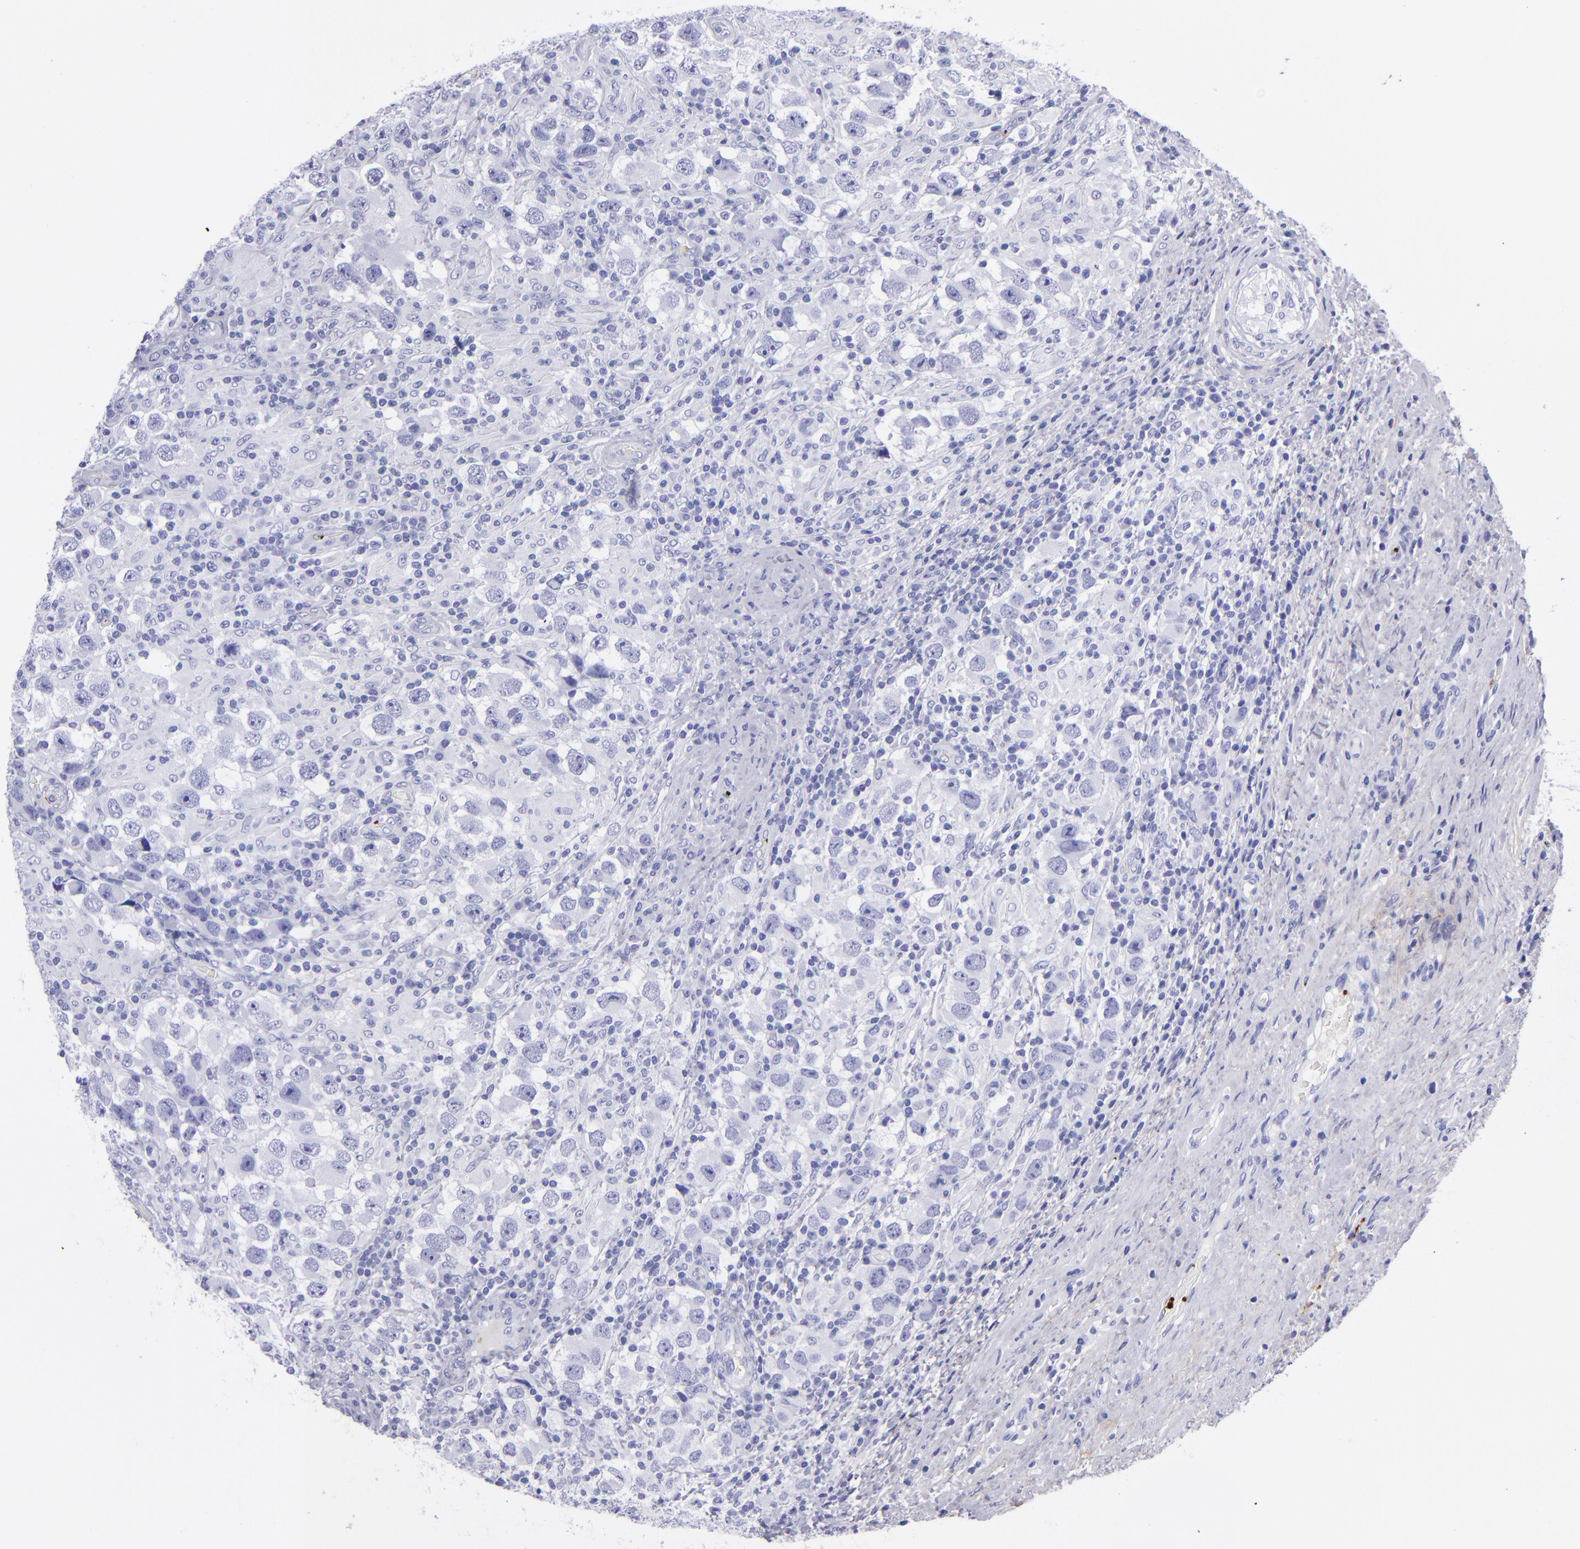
{"staining": {"intensity": "negative", "quantity": "none", "location": "none"}, "tissue": "testis cancer", "cell_type": "Tumor cells", "image_type": "cancer", "snomed": [{"axis": "morphology", "description": "Carcinoma, Embryonal, NOS"}, {"axis": "topography", "description": "Testis"}], "caption": "Micrograph shows no significant protein expression in tumor cells of testis cancer.", "gene": "EFCAB13", "patient": {"sex": "male", "age": 21}}